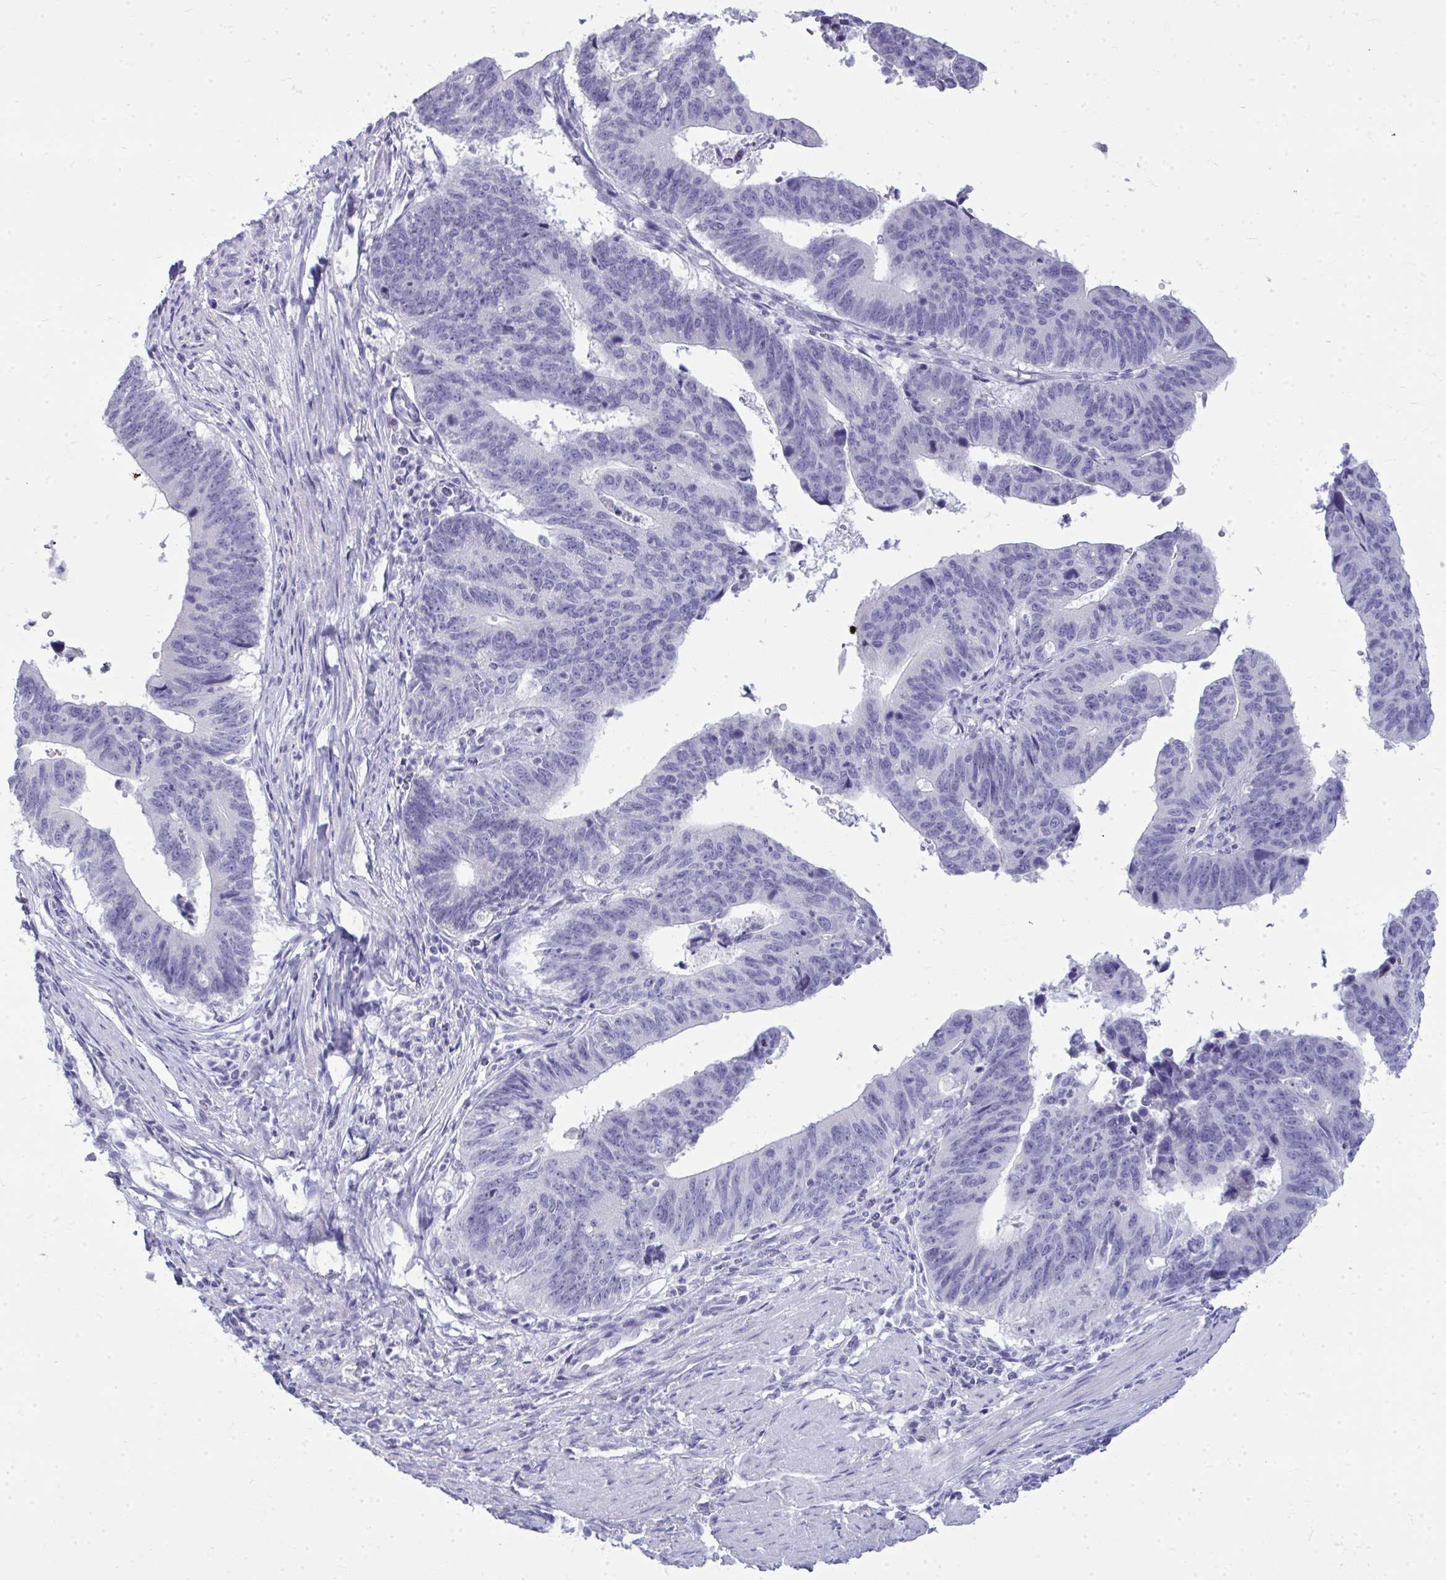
{"staining": {"intensity": "negative", "quantity": "none", "location": "none"}, "tissue": "stomach cancer", "cell_type": "Tumor cells", "image_type": "cancer", "snomed": [{"axis": "morphology", "description": "Adenocarcinoma, NOS"}, {"axis": "topography", "description": "Stomach"}], "caption": "An image of human stomach cancer is negative for staining in tumor cells.", "gene": "QDPR", "patient": {"sex": "male", "age": 59}}